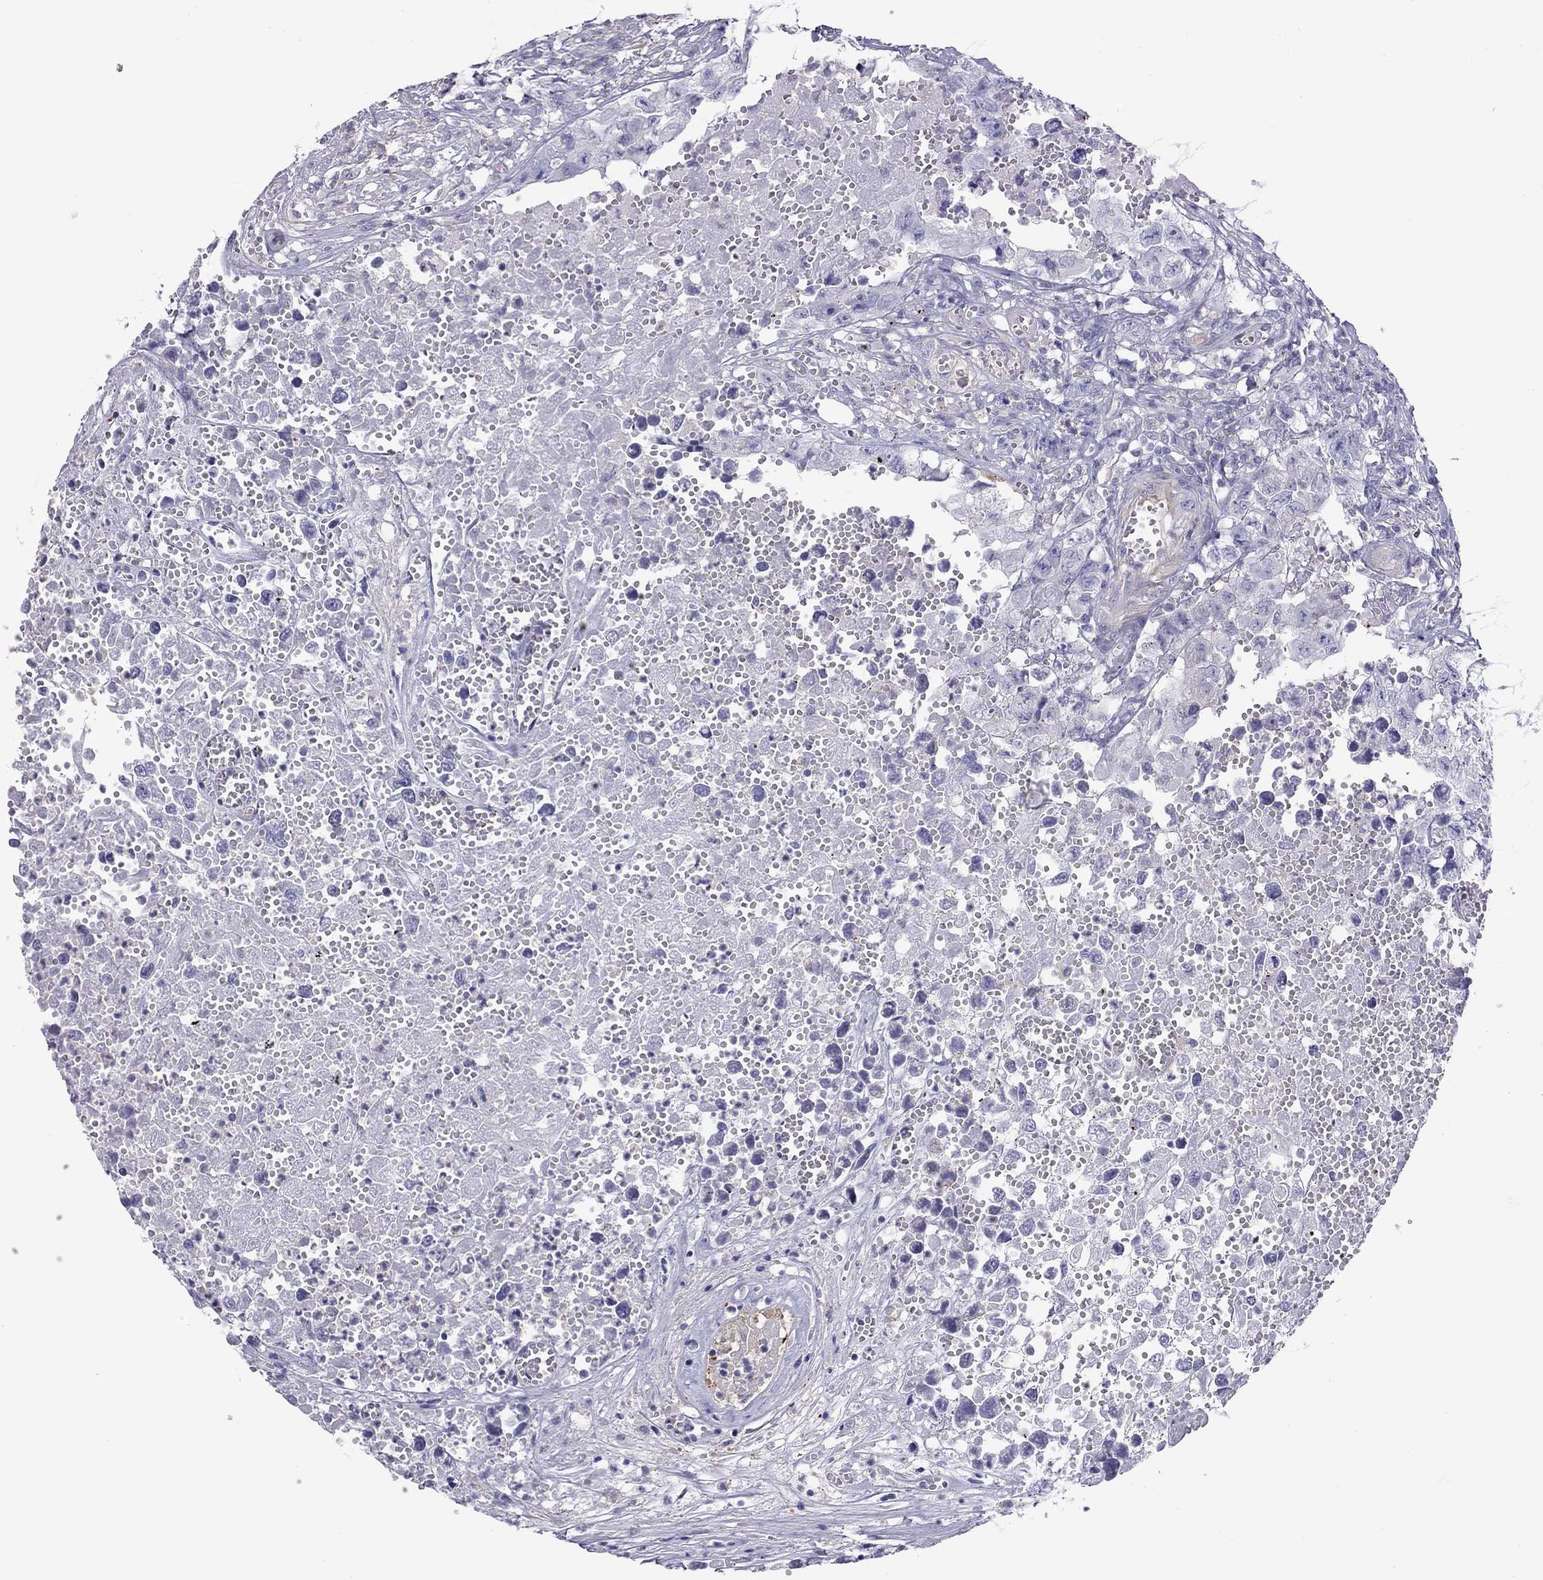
{"staining": {"intensity": "negative", "quantity": "none", "location": "none"}, "tissue": "testis cancer", "cell_type": "Tumor cells", "image_type": "cancer", "snomed": [{"axis": "morphology", "description": "Seminoma, NOS"}, {"axis": "morphology", "description": "Carcinoma, Embryonal, NOS"}, {"axis": "topography", "description": "Testis"}], "caption": "Immunohistochemistry (IHC) micrograph of neoplastic tissue: human testis cancer (seminoma) stained with DAB displays no significant protein staining in tumor cells. (DAB IHC visualized using brightfield microscopy, high magnification).", "gene": "ALOX15B", "patient": {"sex": "male", "age": 22}}